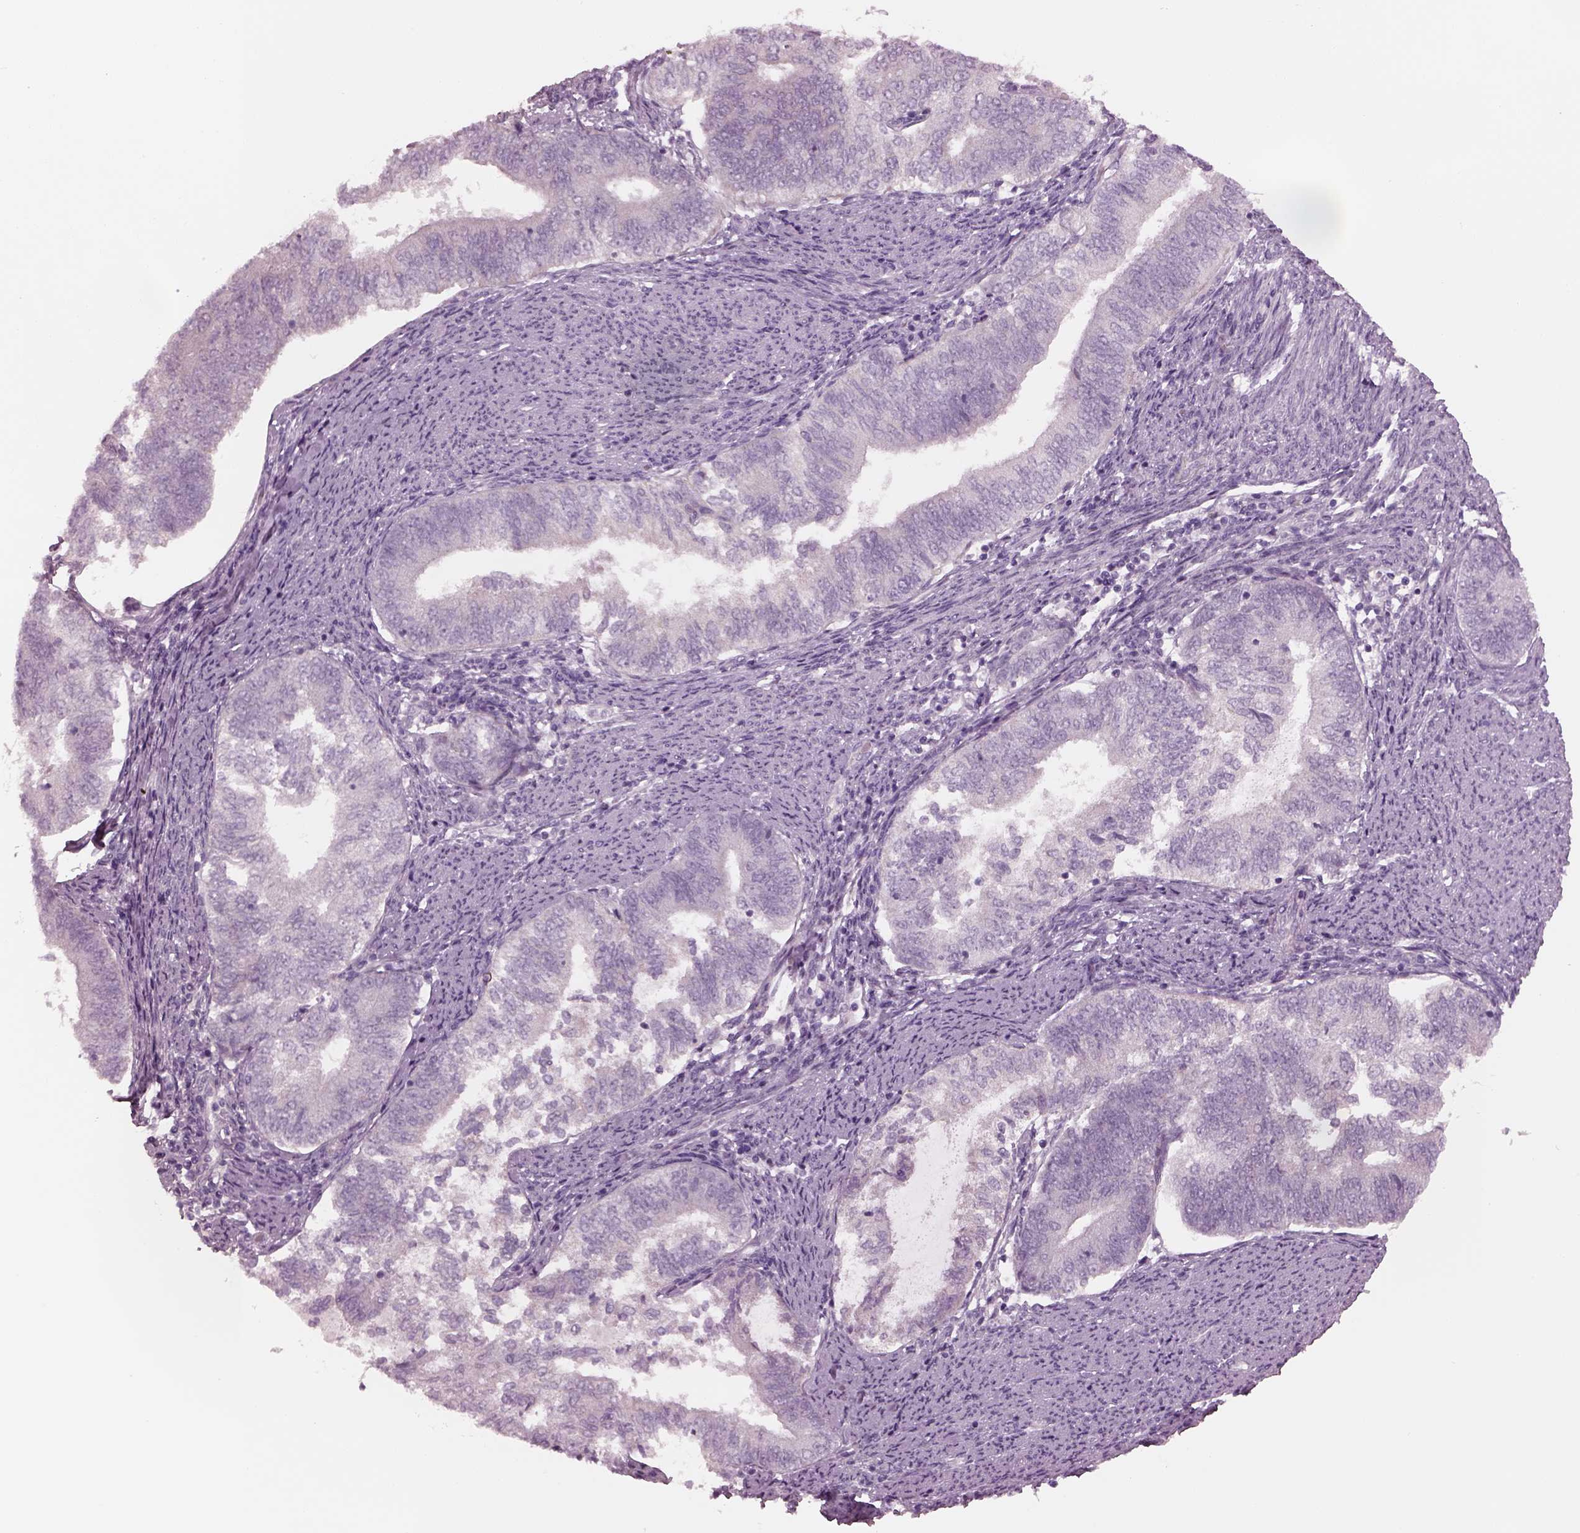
{"staining": {"intensity": "negative", "quantity": "none", "location": "none"}, "tissue": "endometrial cancer", "cell_type": "Tumor cells", "image_type": "cancer", "snomed": [{"axis": "morphology", "description": "Adenocarcinoma, NOS"}, {"axis": "topography", "description": "Endometrium"}], "caption": "Immunohistochemistry photomicrograph of adenocarcinoma (endometrial) stained for a protein (brown), which reveals no staining in tumor cells.", "gene": "CYLC1", "patient": {"sex": "female", "age": 65}}